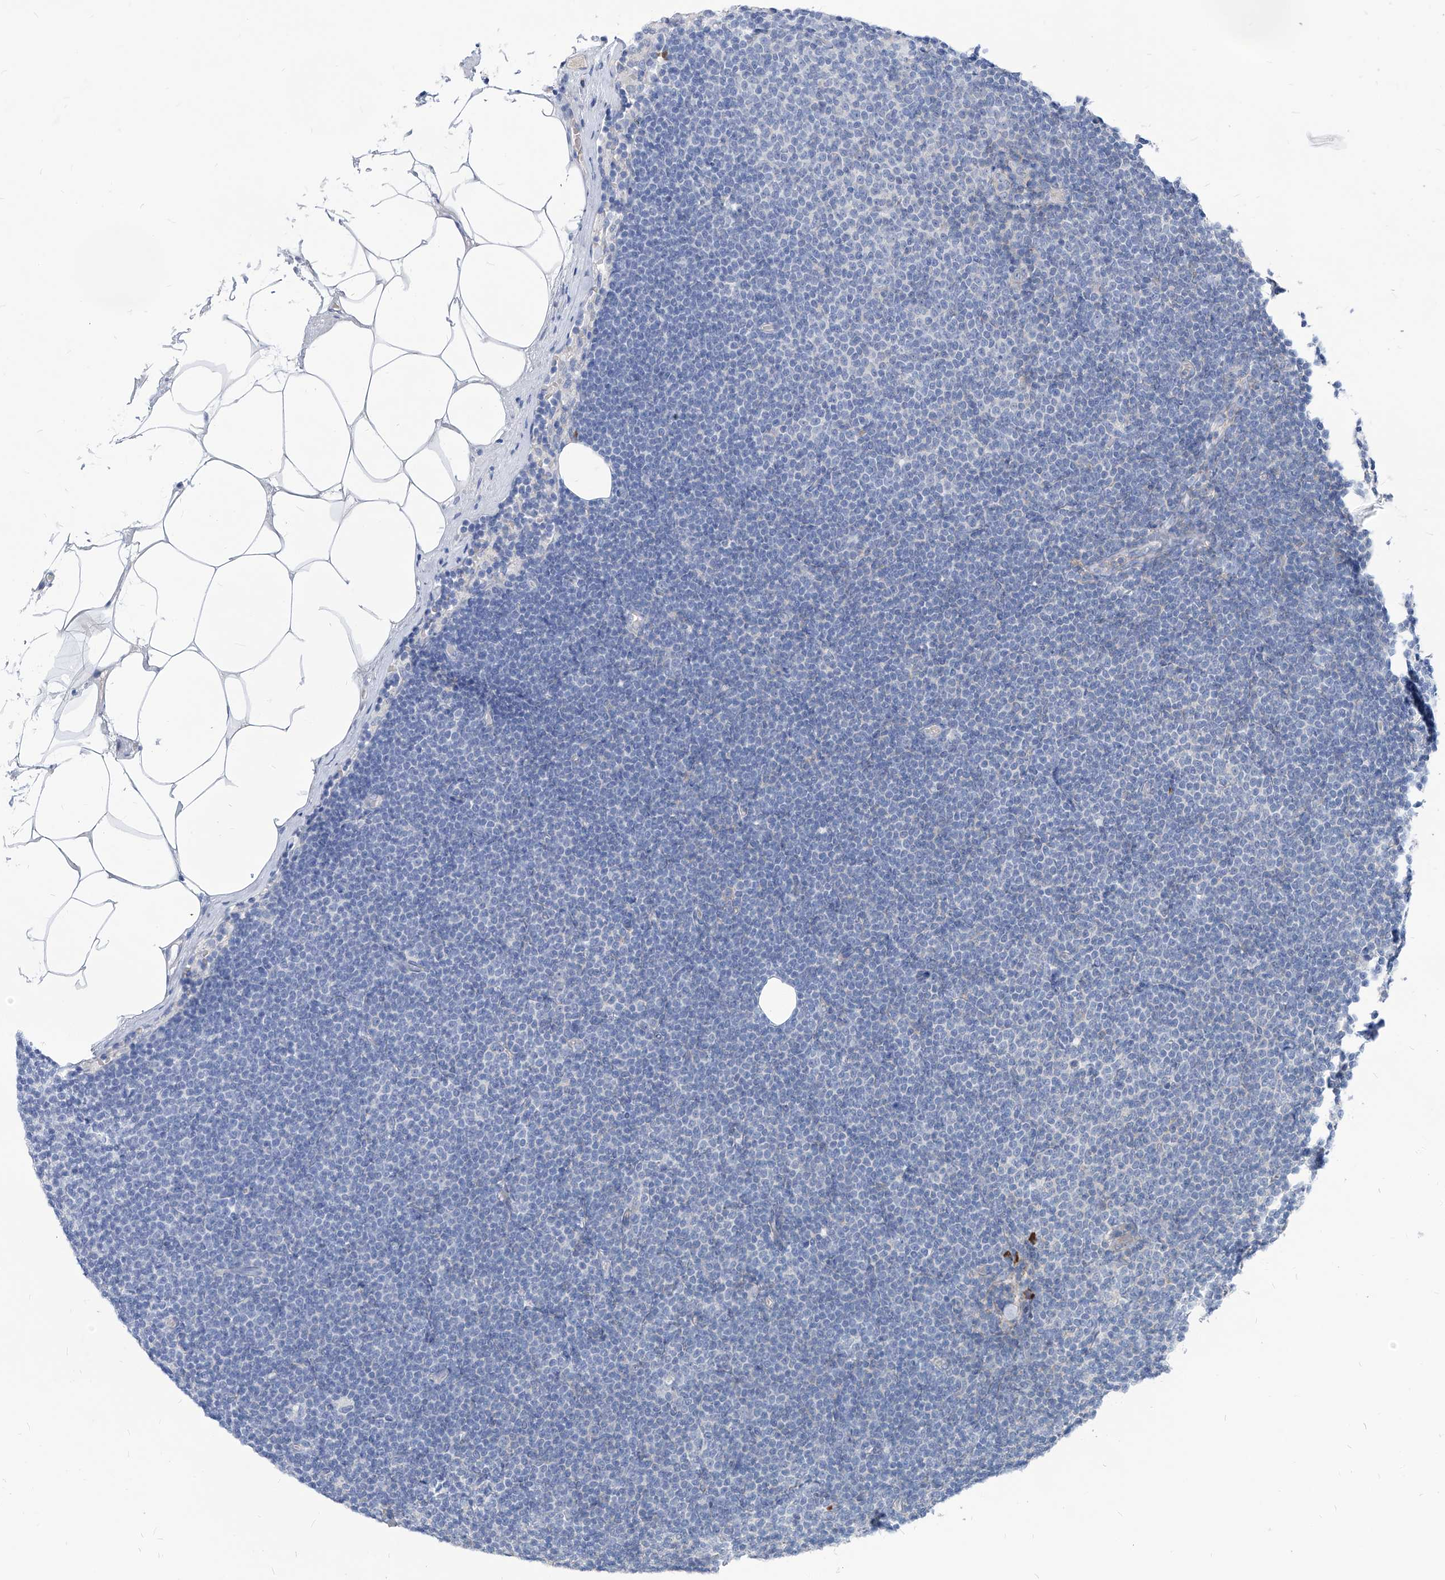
{"staining": {"intensity": "negative", "quantity": "none", "location": "none"}, "tissue": "lymphoma", "cell_type": "Tumor cells", "image_type": "cancer", "snomed": [{"axis": "morphology", "description": "Malignant lymphoma, non-Hodgkin's type, Low grade"}, {"axis": "topography", "description": "Lymph node"}], "caption": "There is no significant positivity in tumor cells of malignant lymphoma, non-Hodgkin's type (low-grade). Nuclei are stained in blue.", "gene": "AKAP10", "patient": {"sex": "female", "age": 53}}